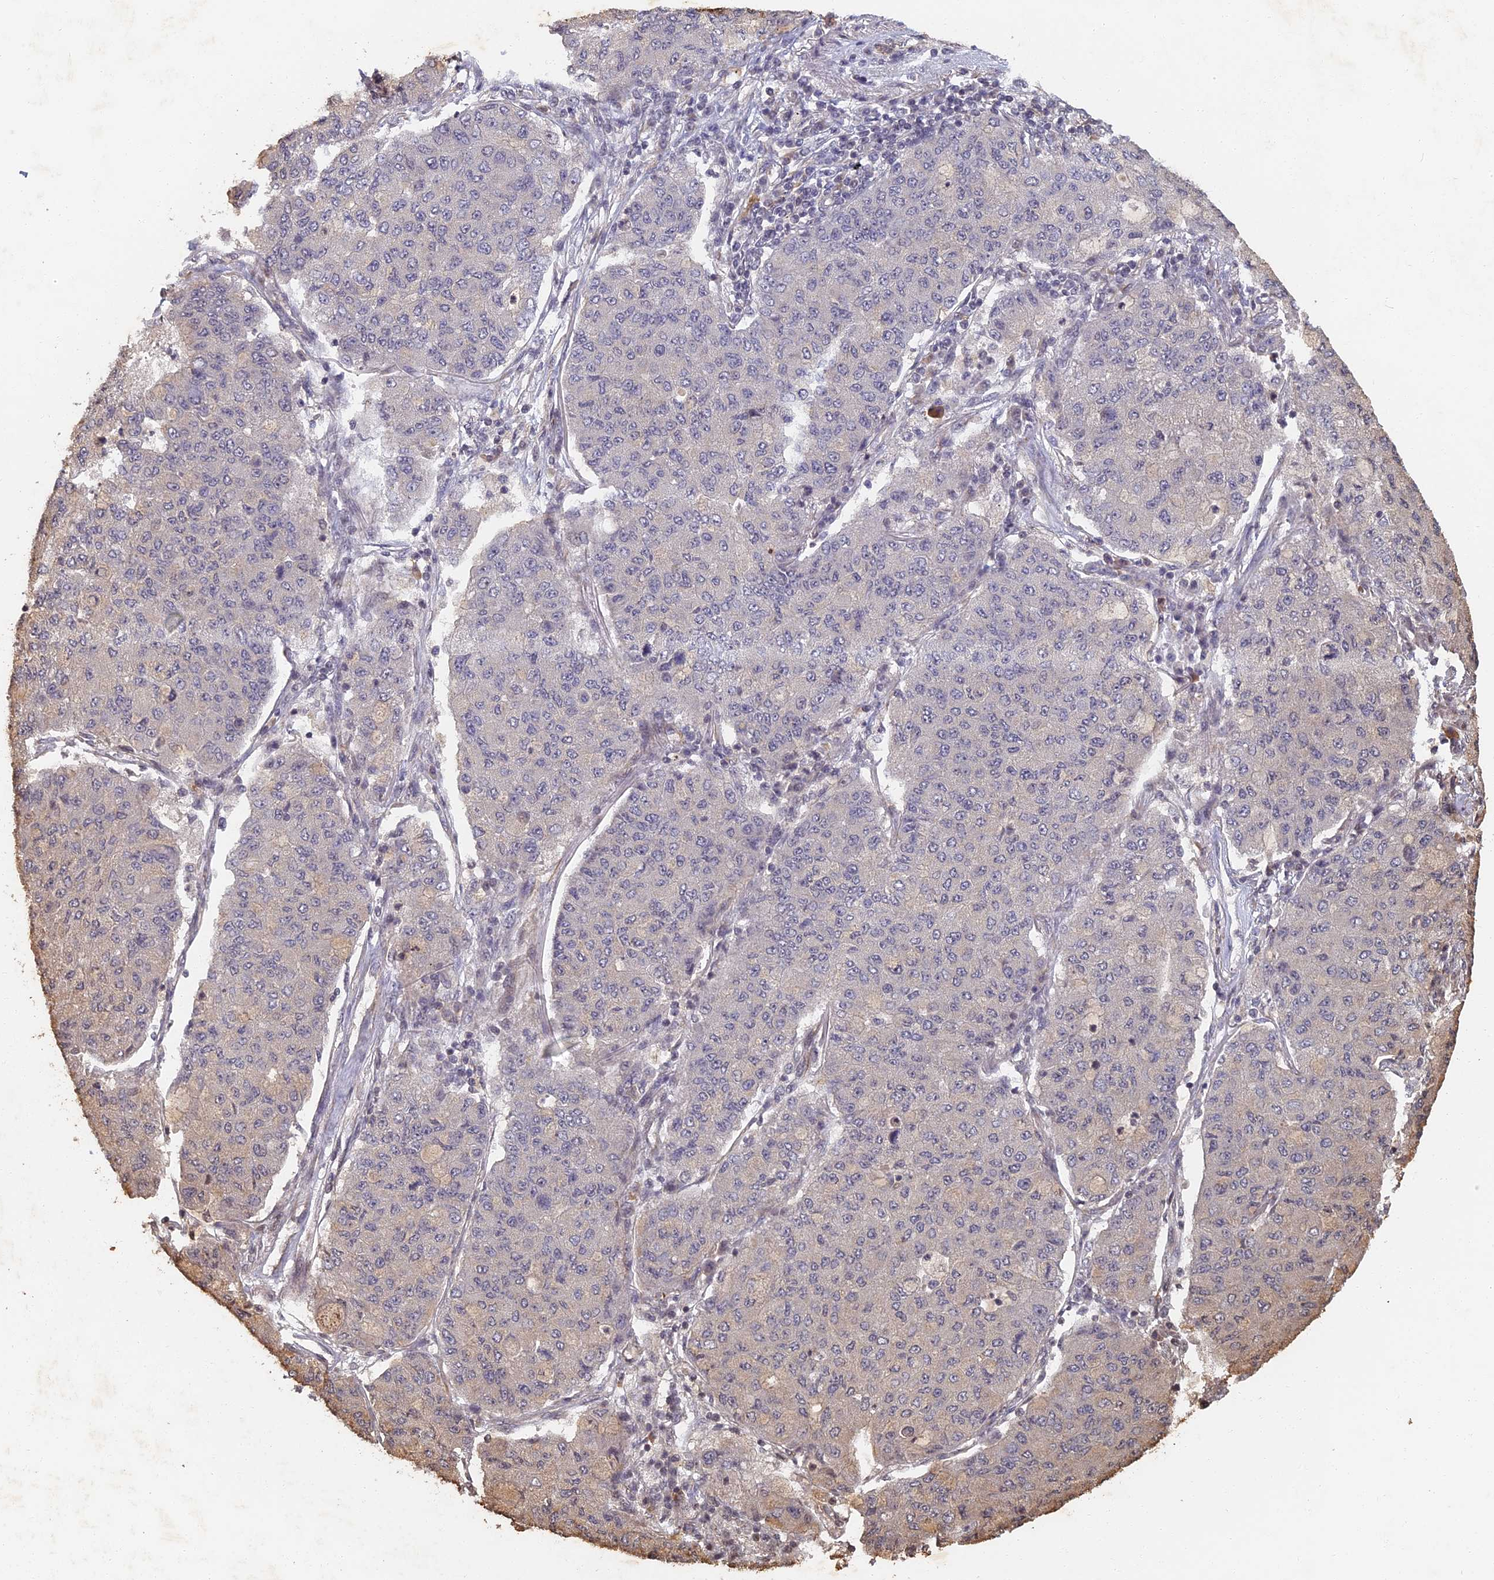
{"staining": {"intensity": "negative", "quantity": "none", "location": "none"}, "tissue": "lung cancer", "cell_type": "Tumor cells", "image_type": "cancer", "snomed": [{"axis": "morphology", "description": "Squamous cell carcinoma, NOS"}, {"axis": "topography", "description": "Lung"}], "caption": "An immunohistochemistry image of squamous cell carcinoma (lung) is shown. There is no staining in tumor cells of squamous cell carcinoma (lung).", "gene": "ABCB10", "patient": {"sex": "male", "age": 74}}